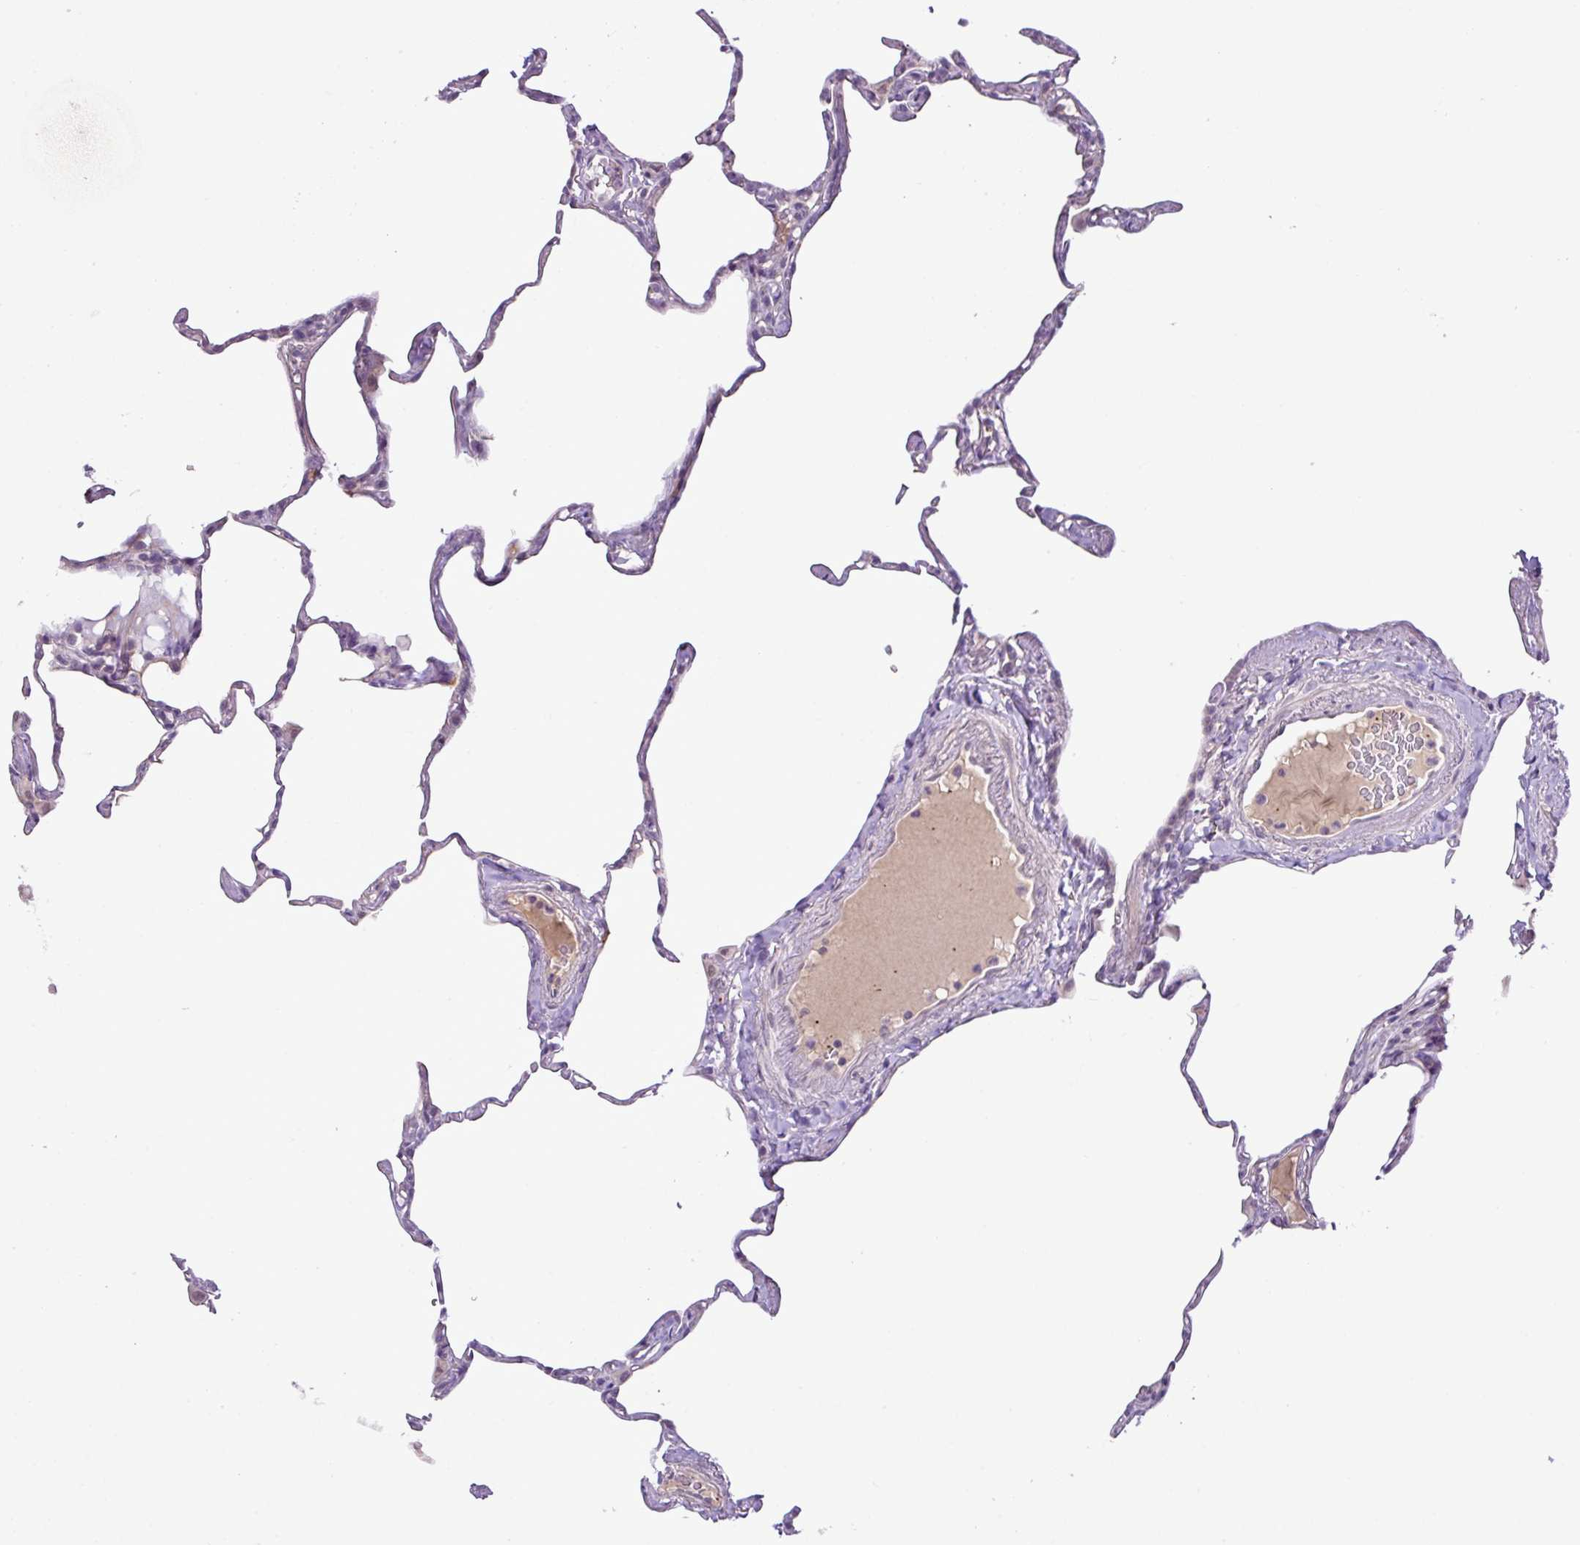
{"staining": {"intensity": "negative", "quantity": "none", "location": "none"}, "tissue": "lung", "cell_type": "Alveolar cells", "image_type": "normal", "snomed": [{"axis": "morphology", "description": "Normal tissue, NOS"}, {"axis": "topography", "description": "Lung"}], "caption": "IHC image of normal lung: lung stained with DAB (3,3'-diaminobenzidine) demonstrates no significant protein positivity in alveolar cells.", "gene": "DNAJB13", "patient": {"sex": "male", "age": 65}}